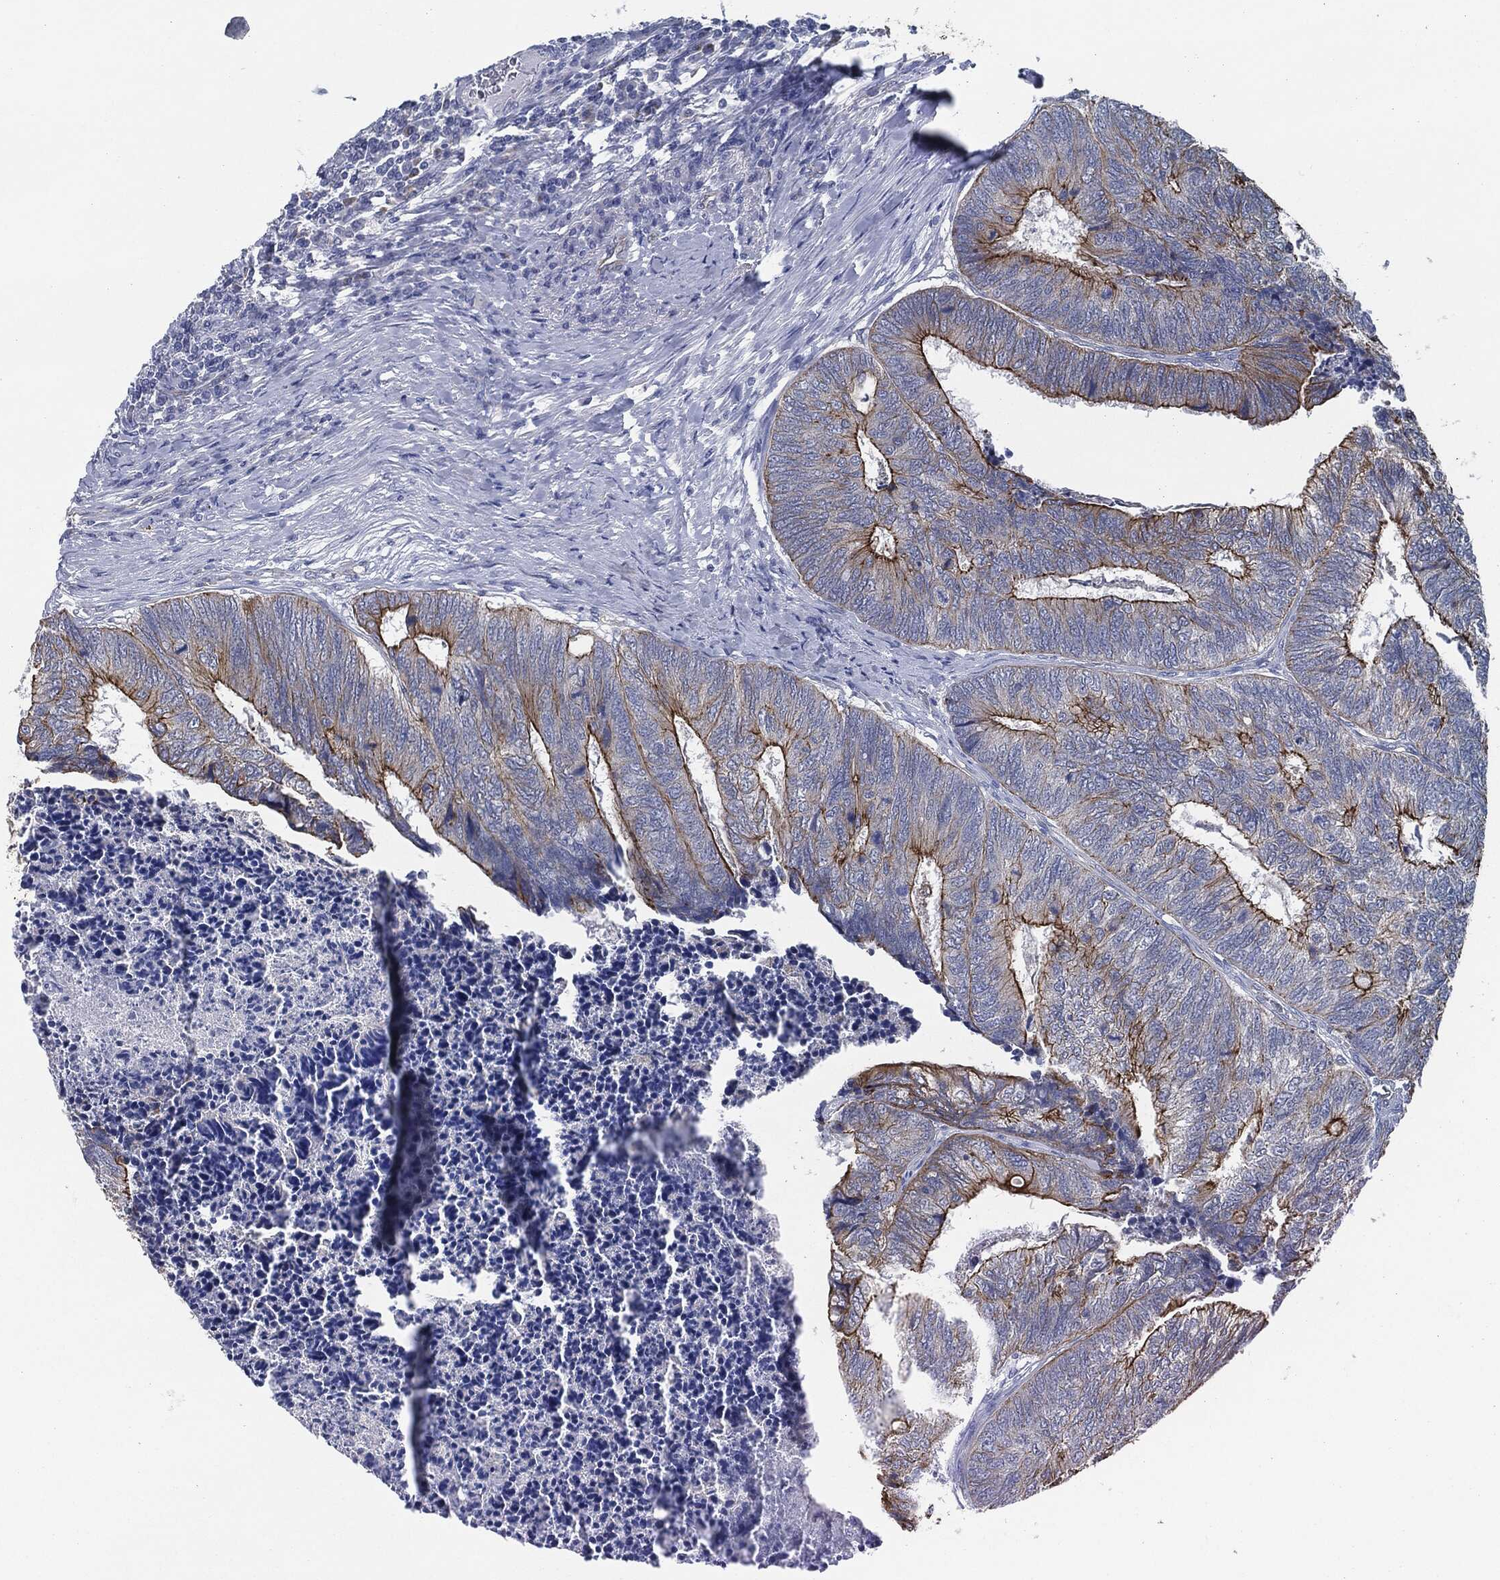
{"staining": {"intensity": "strong", "quantity": "<25%", "location": "cytoplasmic/membranous"}, "tissue": "colorectal cancer", "cell_type": "Tumor cells", "image_type": "cancer", "snomed": [{"axis": "morphology", "description": "Adenocarcinoma, NOS"}, {"axis": "topography", "description": "Colon"}], "caption": "Colorectal adenocarcinoma stained for a protein displays strong cytoplasmic/membranous positivity in tumor cells.", "gene": "SHROOM2", "patient": {"sex": "female", "age": 67}}